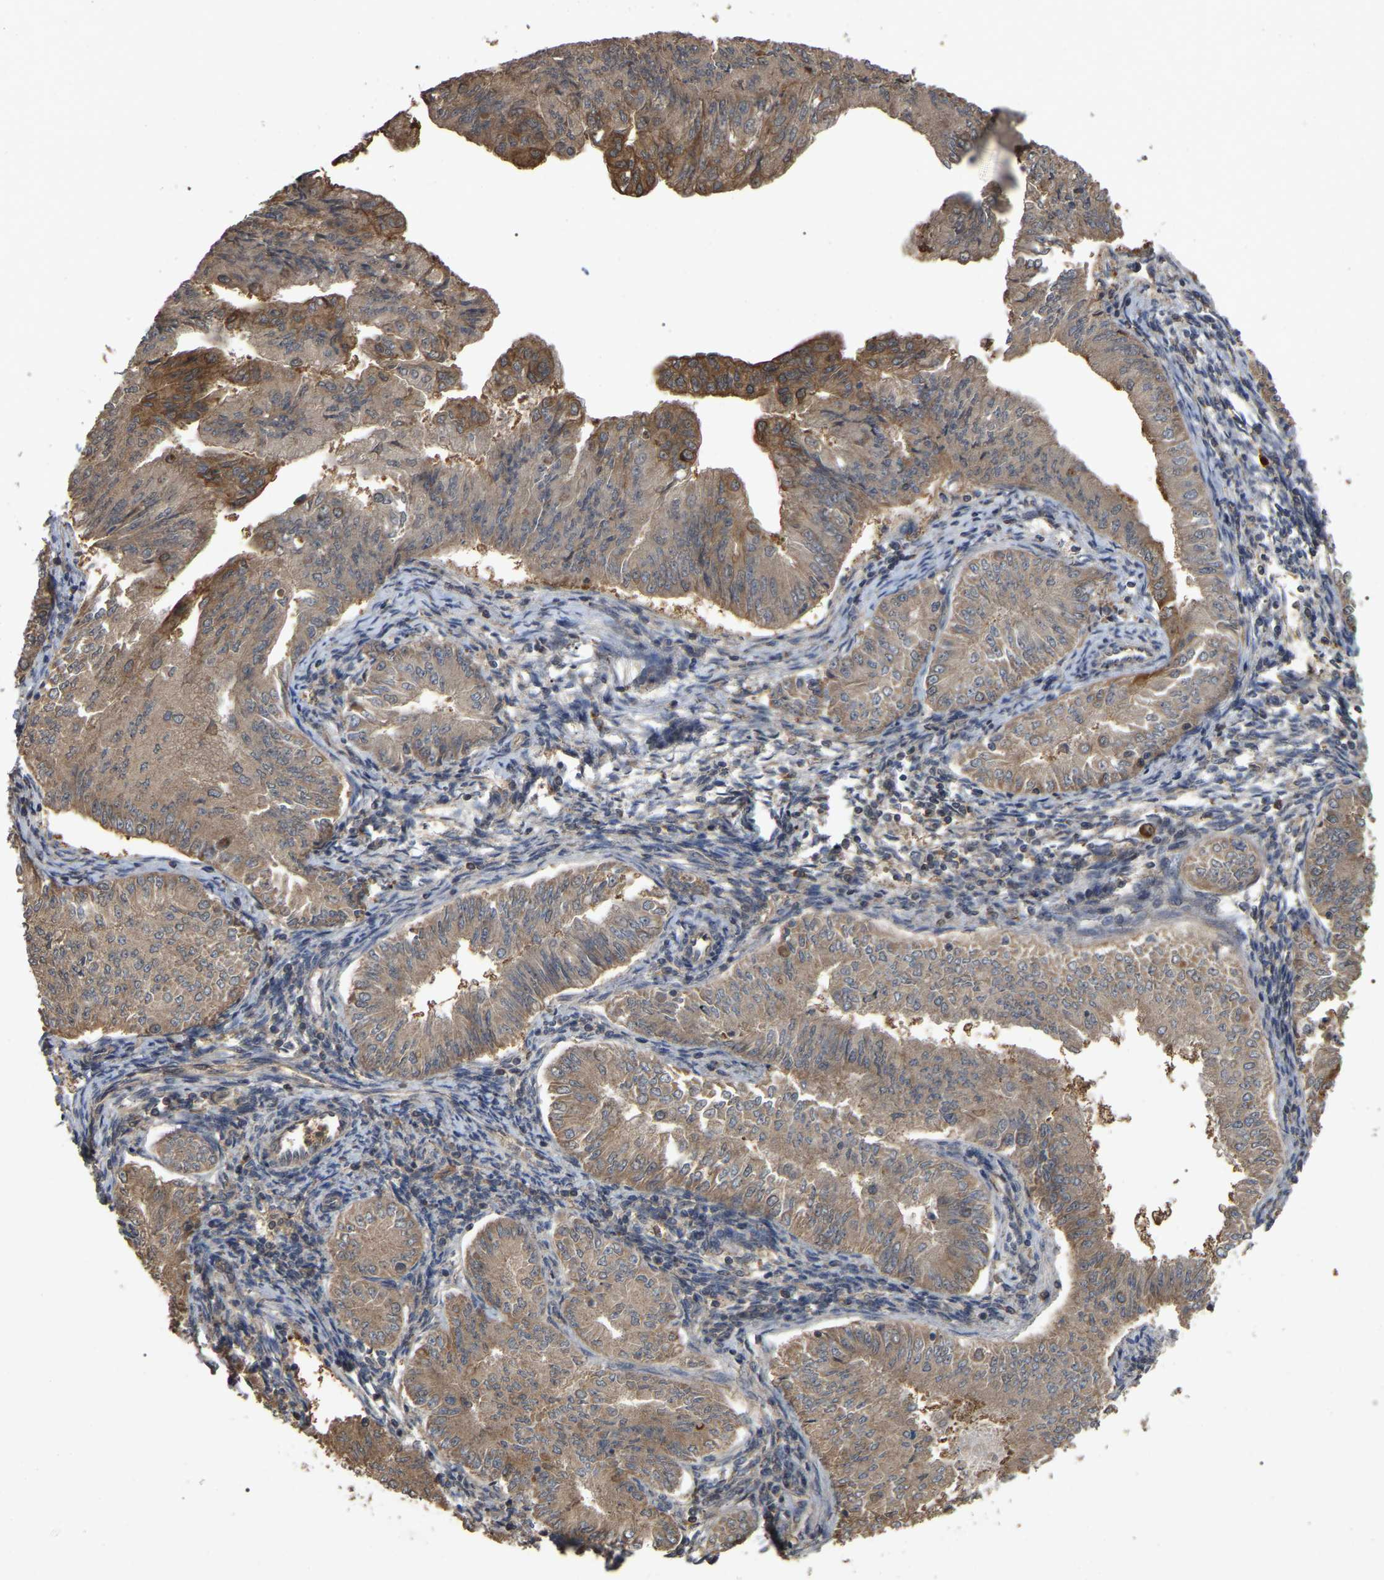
{"staining": {"intensity": "moderate", "quantity": ">75%", "location": "cytoplasmic/membranous"}, "tissue": "endometrial cancer", "cell_type": "Tumor cells", "image_type": "cancer", "snomed": [{"axis": "morphology", "description": "Normal tissue, NOS"}, {"axis": "morphology", "description": "Adenocarcinoma, NOS"}, {"axis": "topography", "description": "Endometrium"}], "caption": "Immunohistochemical staining of endometrial cancer shows medium levels of moderate cytoplasmic/membranous protein positivity in approximately >75% of tumor cells.", "gene": "FAM219A", "patient": {"sex": "female", "age": 53}}